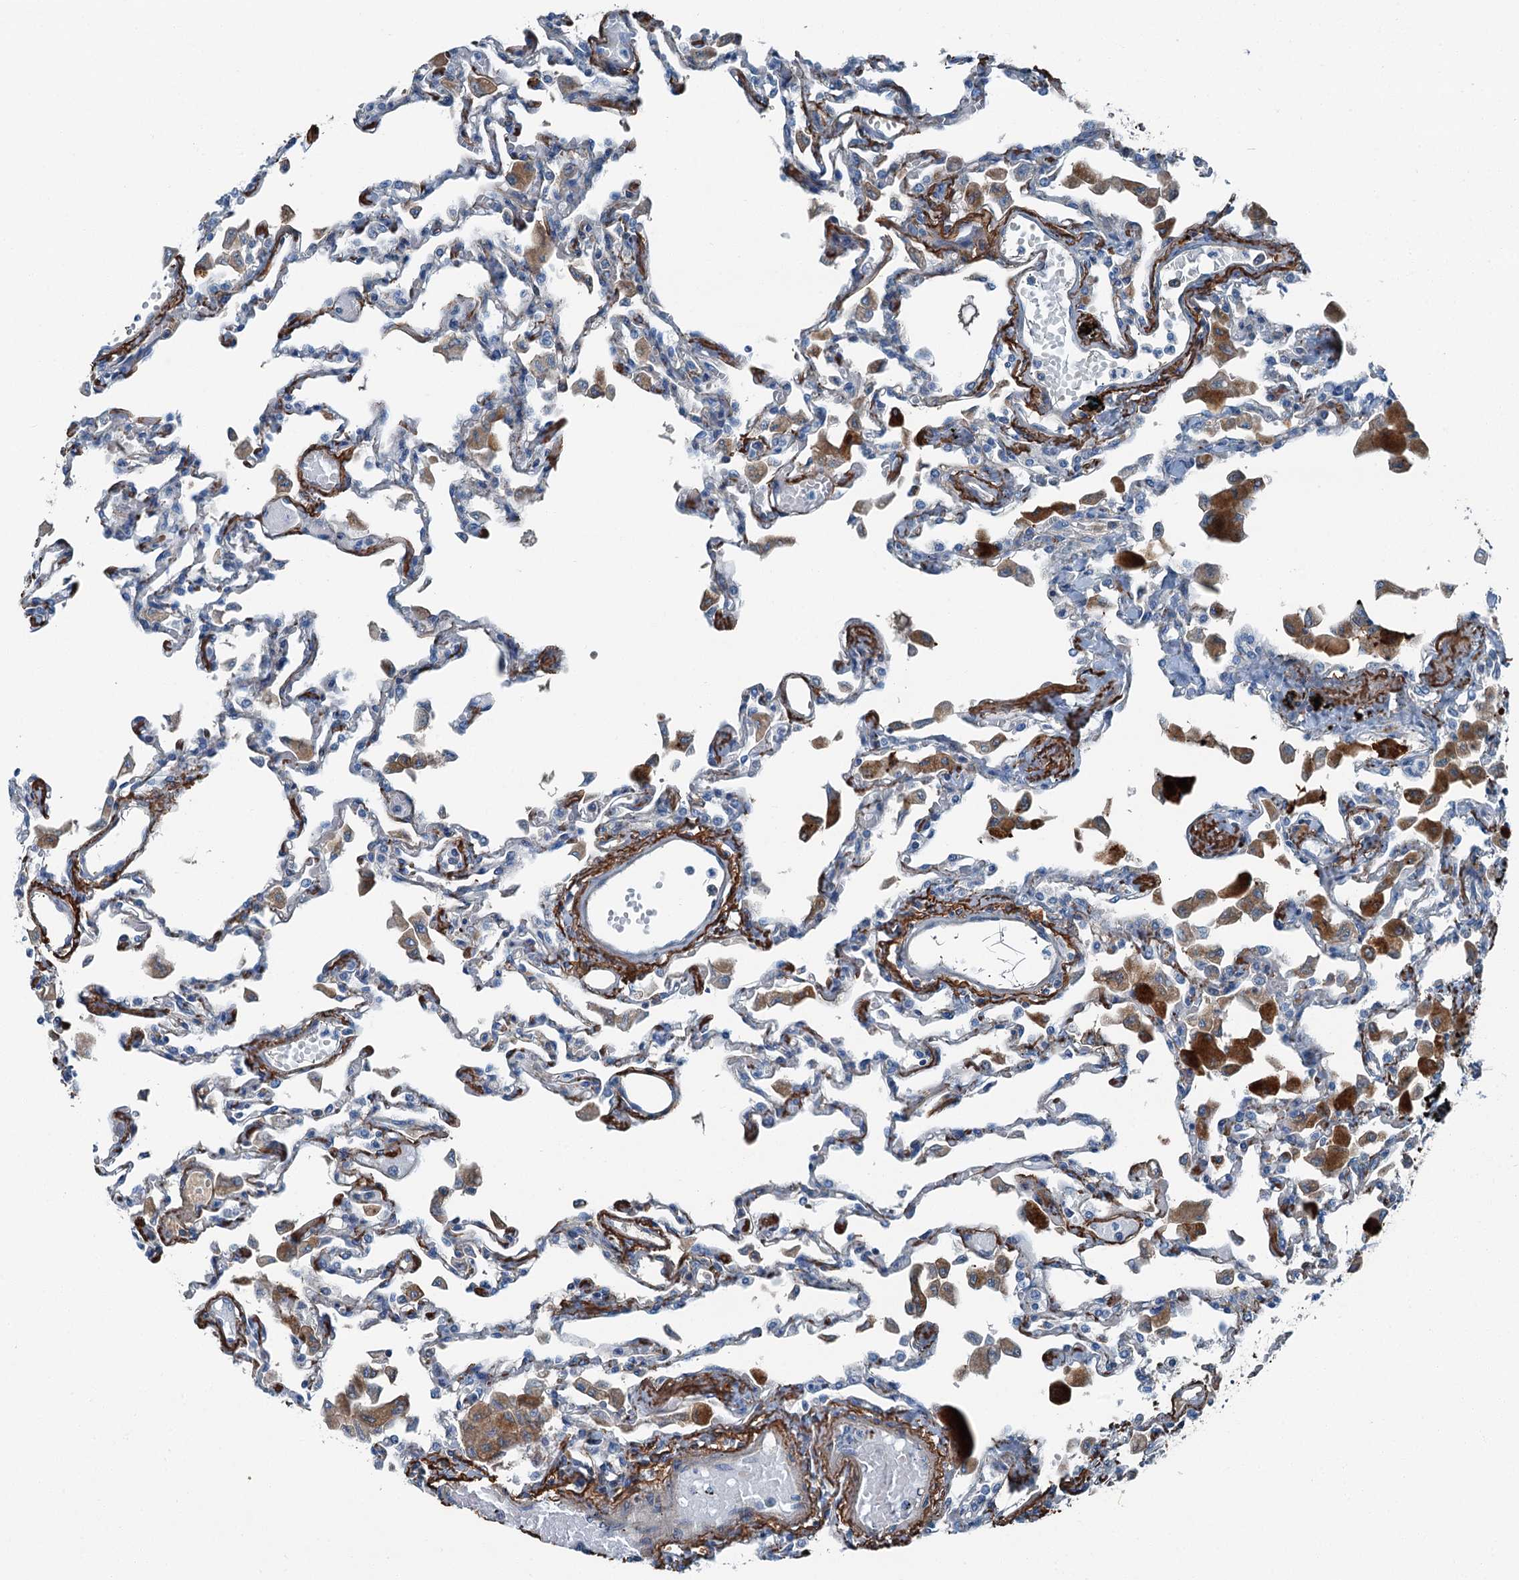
{"staining": {"intensity": "moderate", "quantity": ">75%", "location": "cytoplasmic/membranous"}, "tissue": "lung", "cell_type": "Alveolar cells", "image_type": "normal", "snomed": [{"axis": "morphology", "description": "Normal tissue, NOS"}, {"axis": "topography", "description": "Bronchus"}, {"axis": "topography", "description": "Lung"}], "caption": "DAB immunohistochemical staining of unremarkable human lung exhibits moderate cytoplasmic/membranous protein staining in approximately >75% of alveolar cells.", "gene": "AXL", "patient": {"sex": "female", "age": 49}}